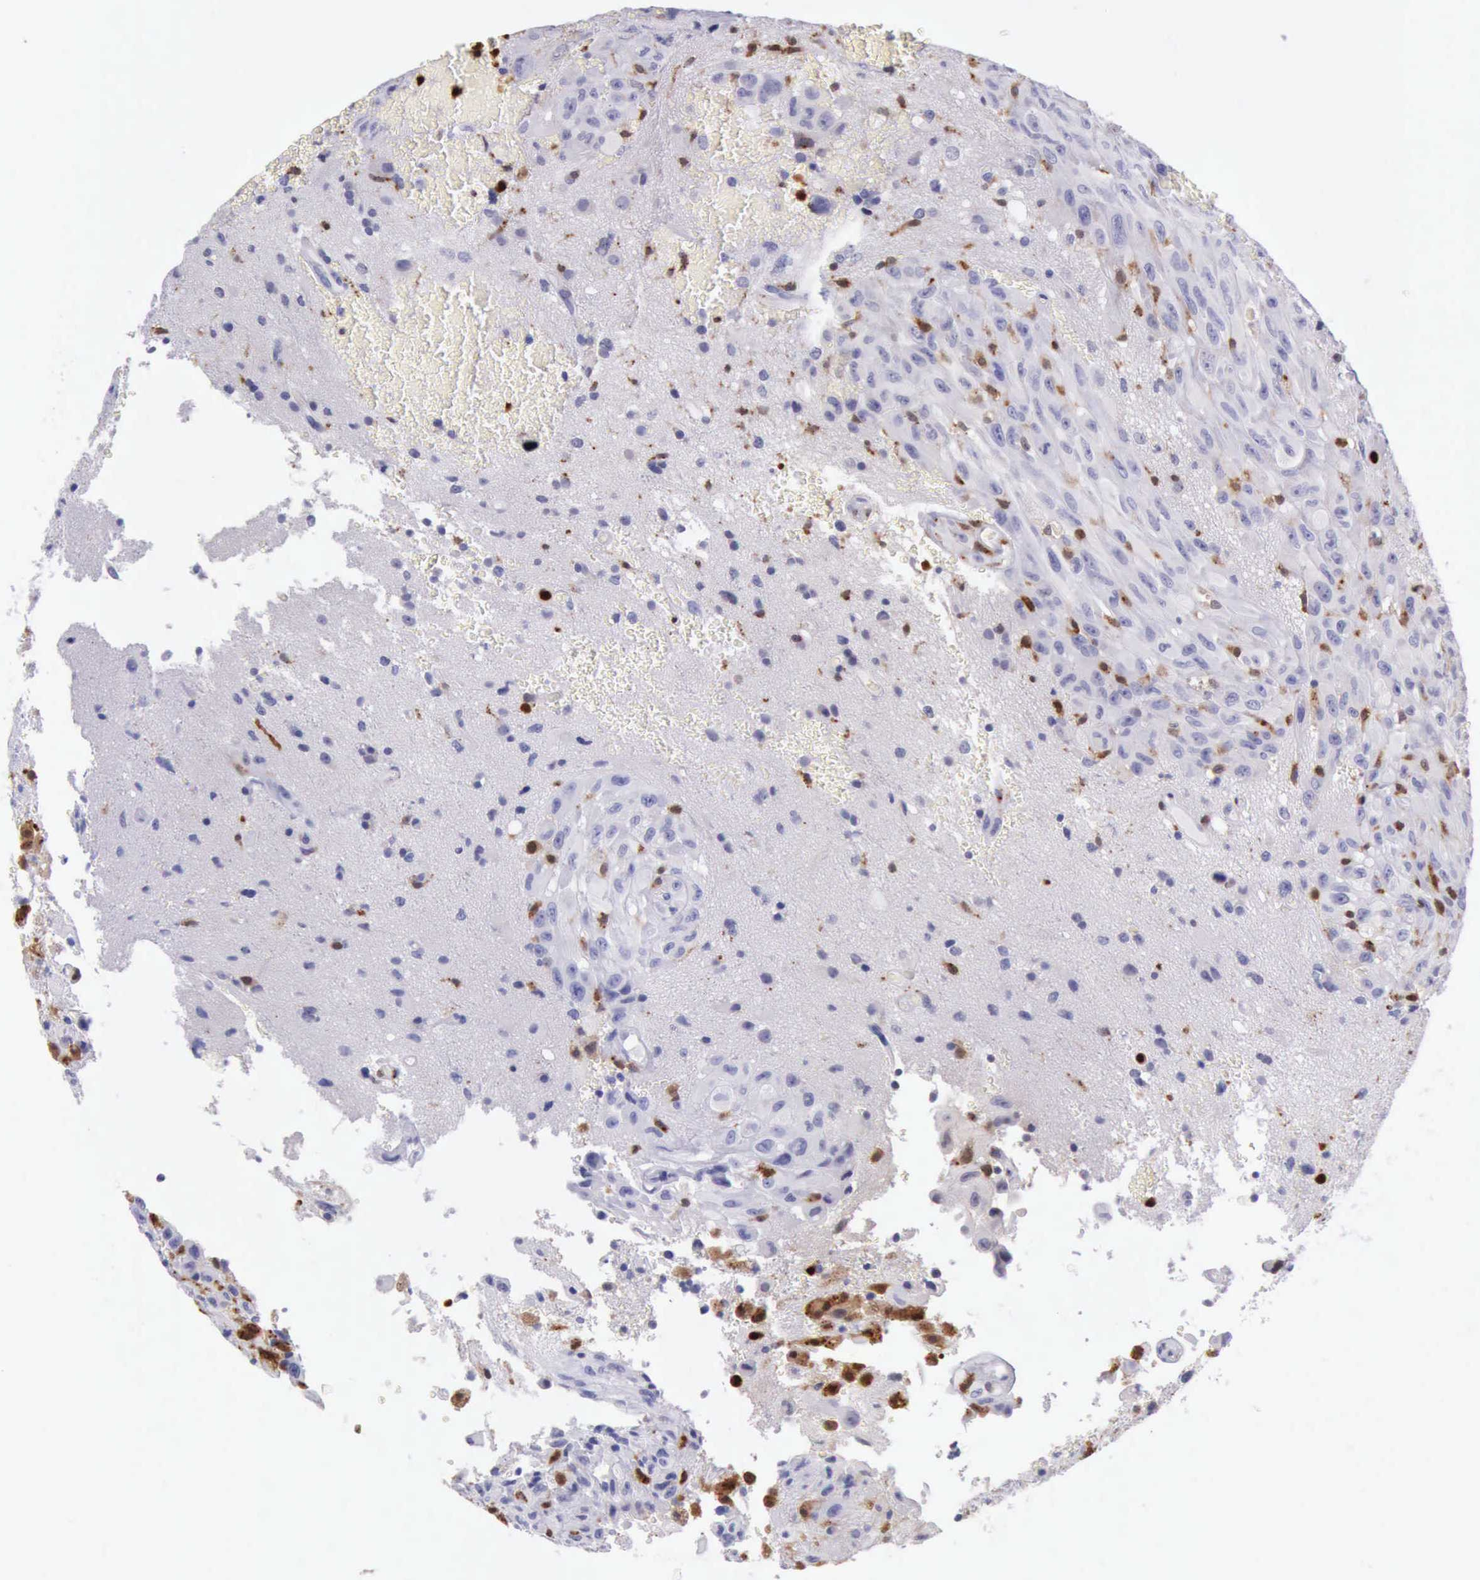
{"staining": {"intensity": "negative", "quantity": "none", "location": "none"}, "tissue": "glioma", "cell_type": "Tumor cells", "image_type": "cancer", "snomed": [{"axis": "morphology", "description": "Glioma, malignant, High grade"}, {"axis": "topography", "description": "Brain"}], "caption": "High power microscopy micrograph of an IHC histopathology image of high-grade glioma (malignant), revealing no significant expression in tumor cells.", "gene": "CSTA", "patient": {"sex": "male", "age": 48}}